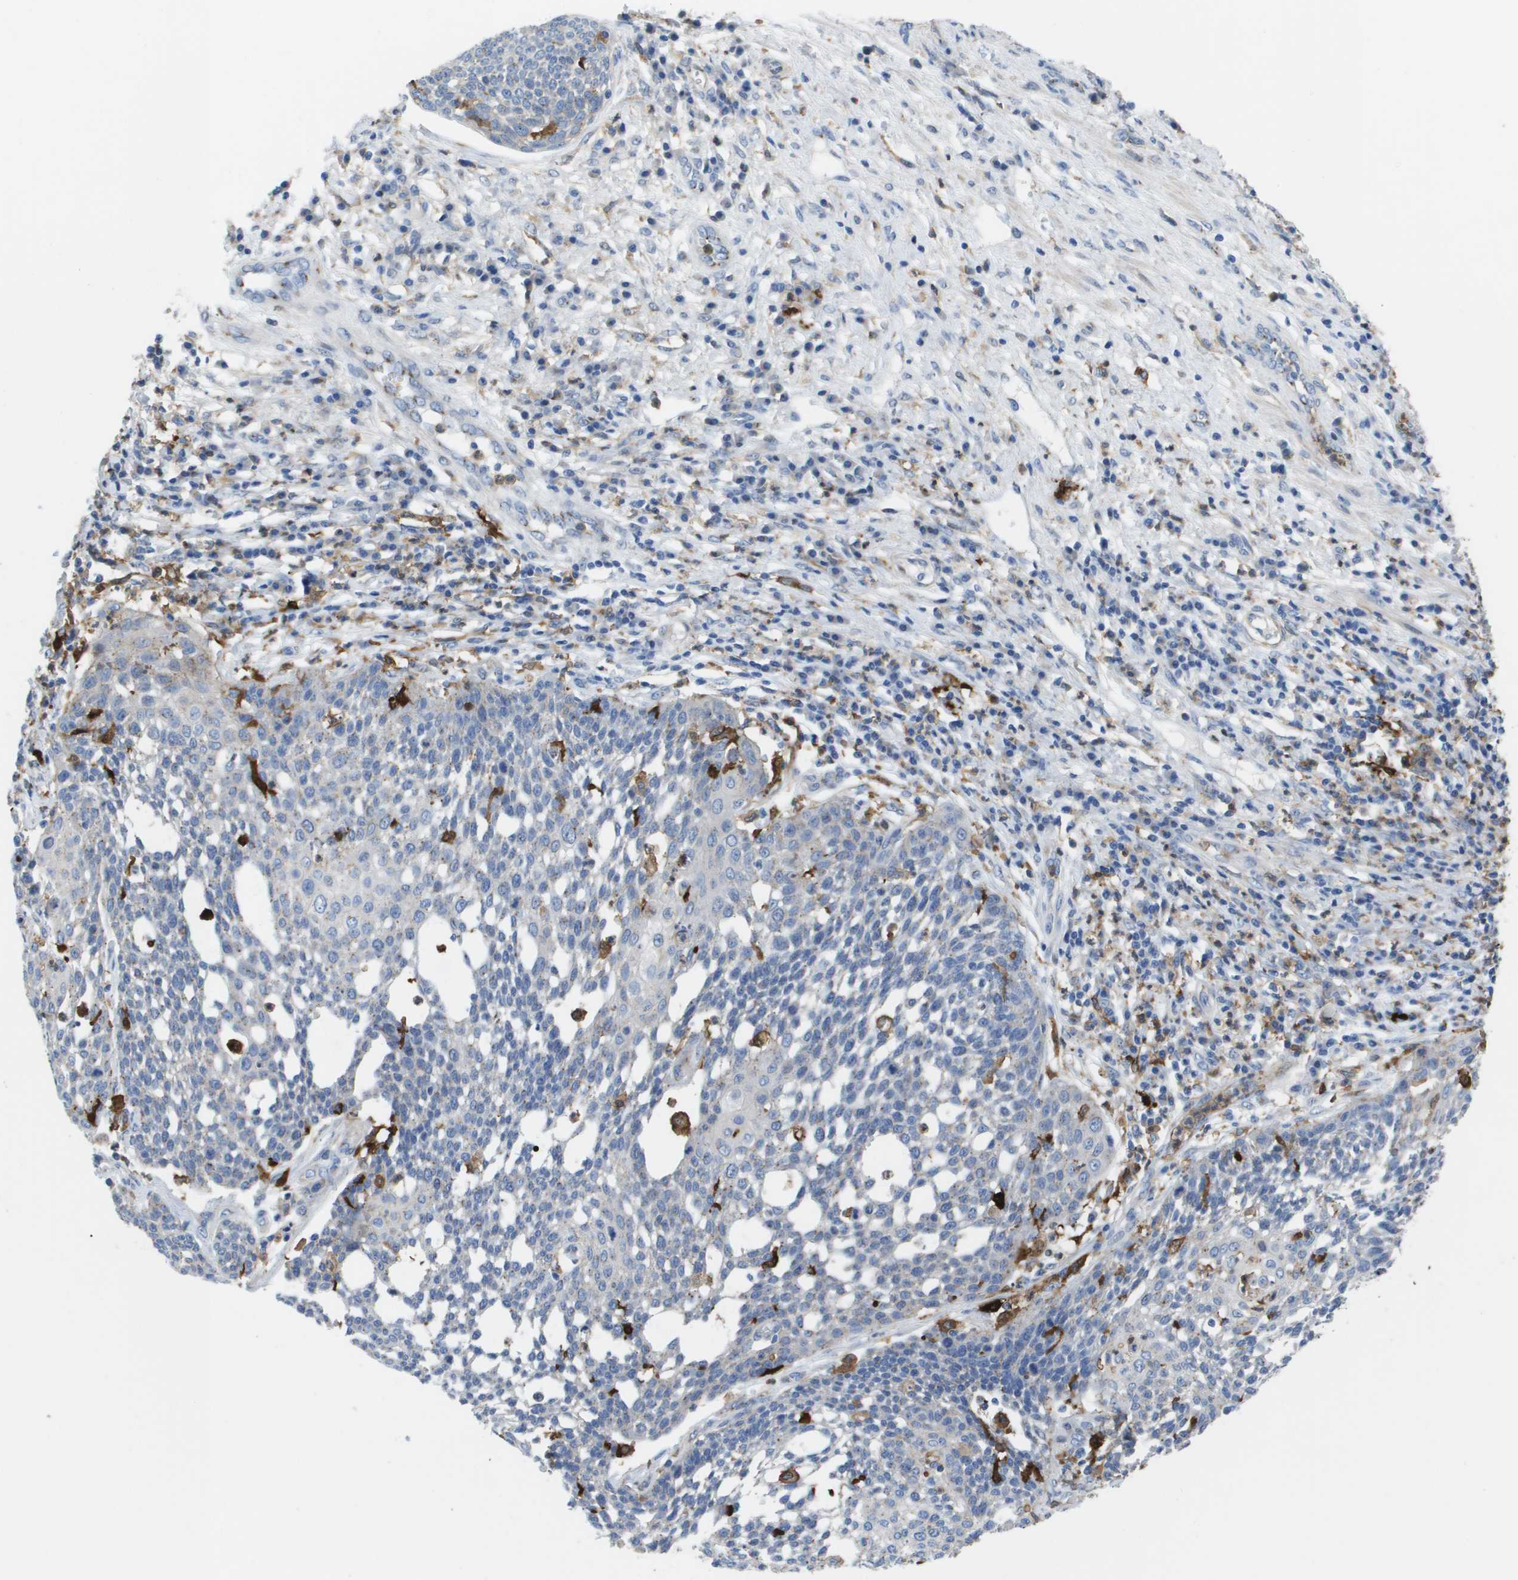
{"staining": {"intensity": "negative", "quantity": "none", "location": "none"}, "tissue": "cervical cancer", "cell_type": "Tumor cells", "image_type": "cancer", "snomed": [{"axis": "morphology", "description": "Squamous cell carcinoma, NOS"}, {"axis": "topography", "description": "Cervix"}], "caption": "Cervical cancer (squamous cell carcinoma) was stained to show a protein in brown. There is no significant positivity in tumor cells.", "gene": "SLC37A2", "patient": {"sex": "female", "age": 34}}